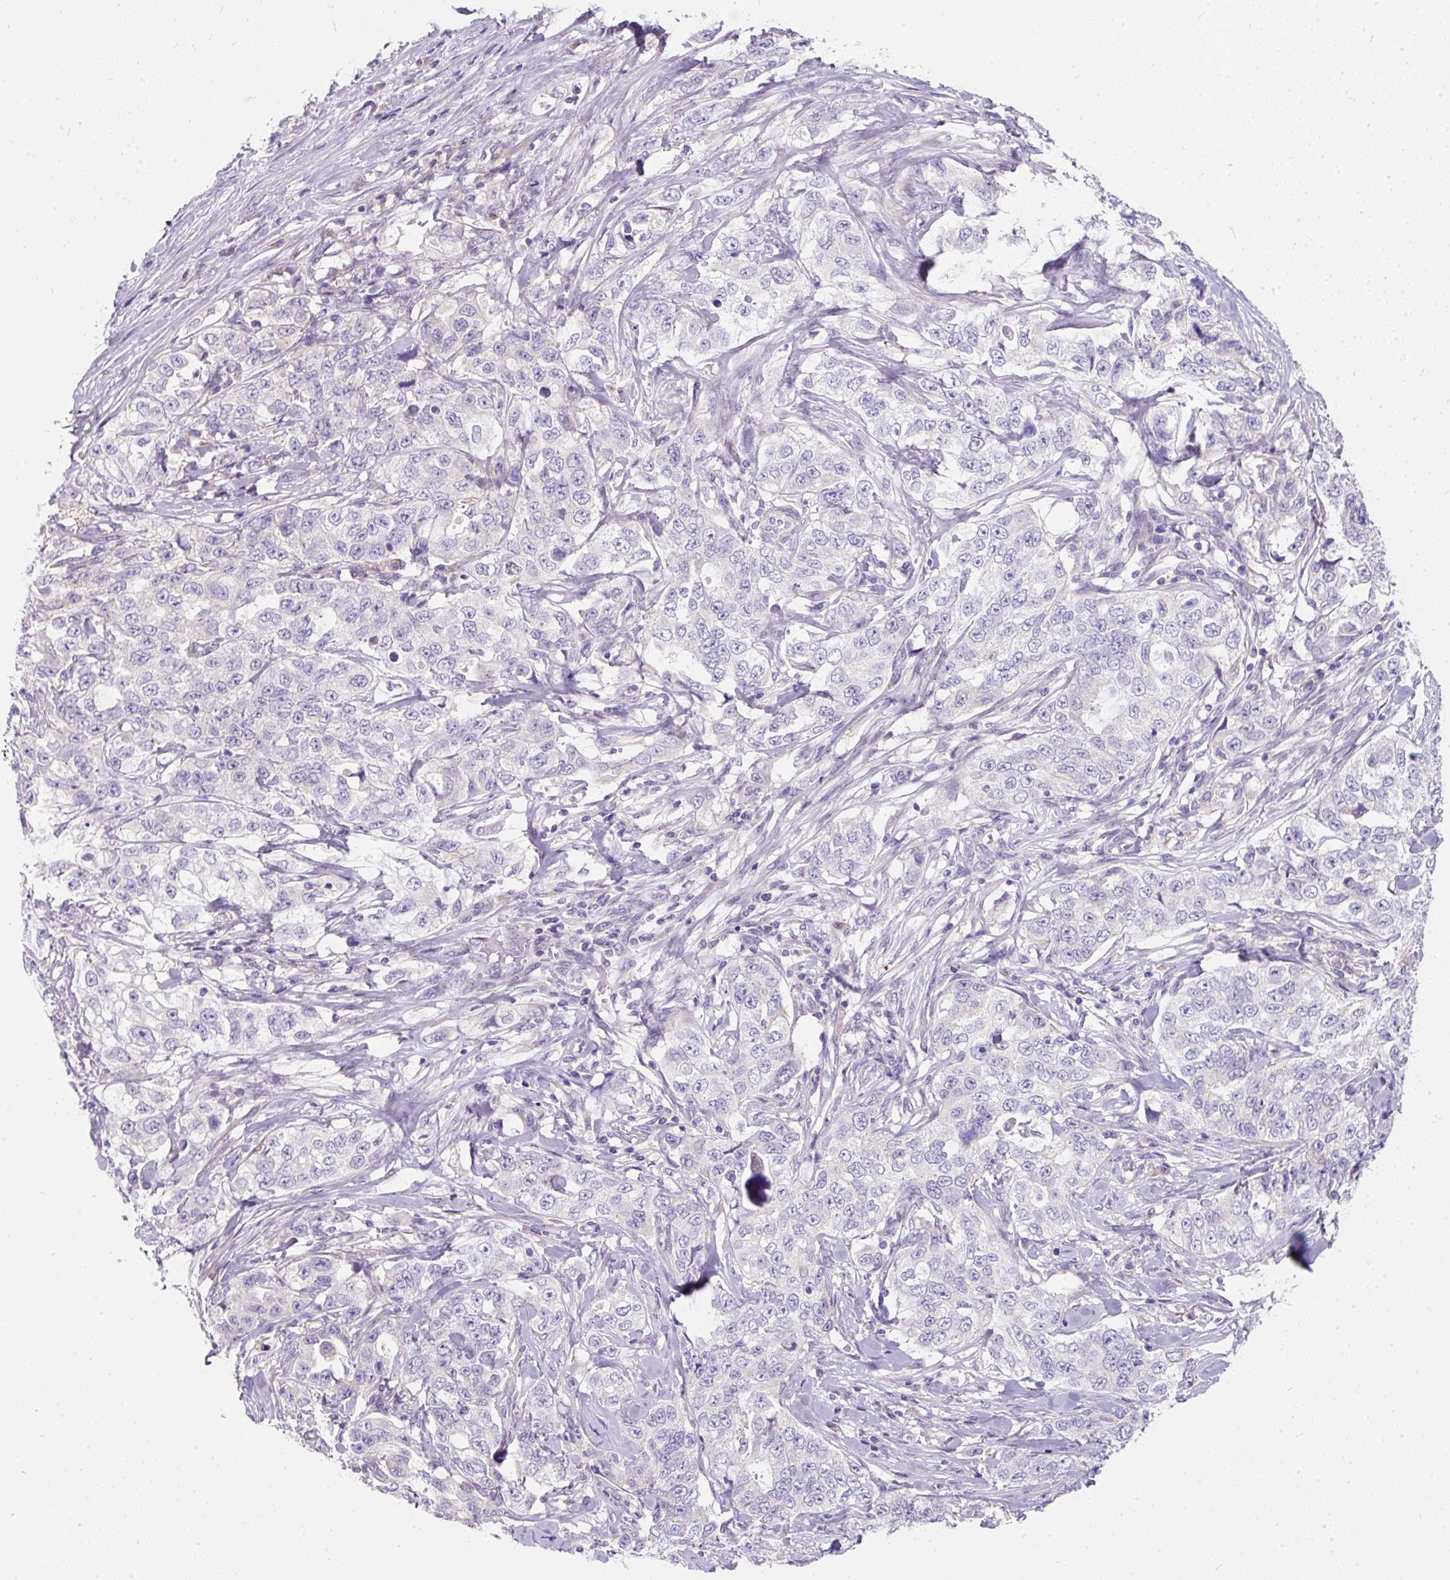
{"staining": {"intensity": "negative", "quantity": "none", "location": "none"}, "tissue": "lung cancer", "cell_type": "Tumor cells", "image_type": "cancer", "snomed": [{"axis": "morphology", "description": "Adenocarcinoma, NOS"}, {"axis": "topography", "description": "Lung"}], "caption": "The immunohistochemistry (IHC) photomicrograph has no significant staining in tumor cells of lung adenocarcinoma tissue.", "gene": "SUSD5", "patient": {"sex": "female", "age": 51}}